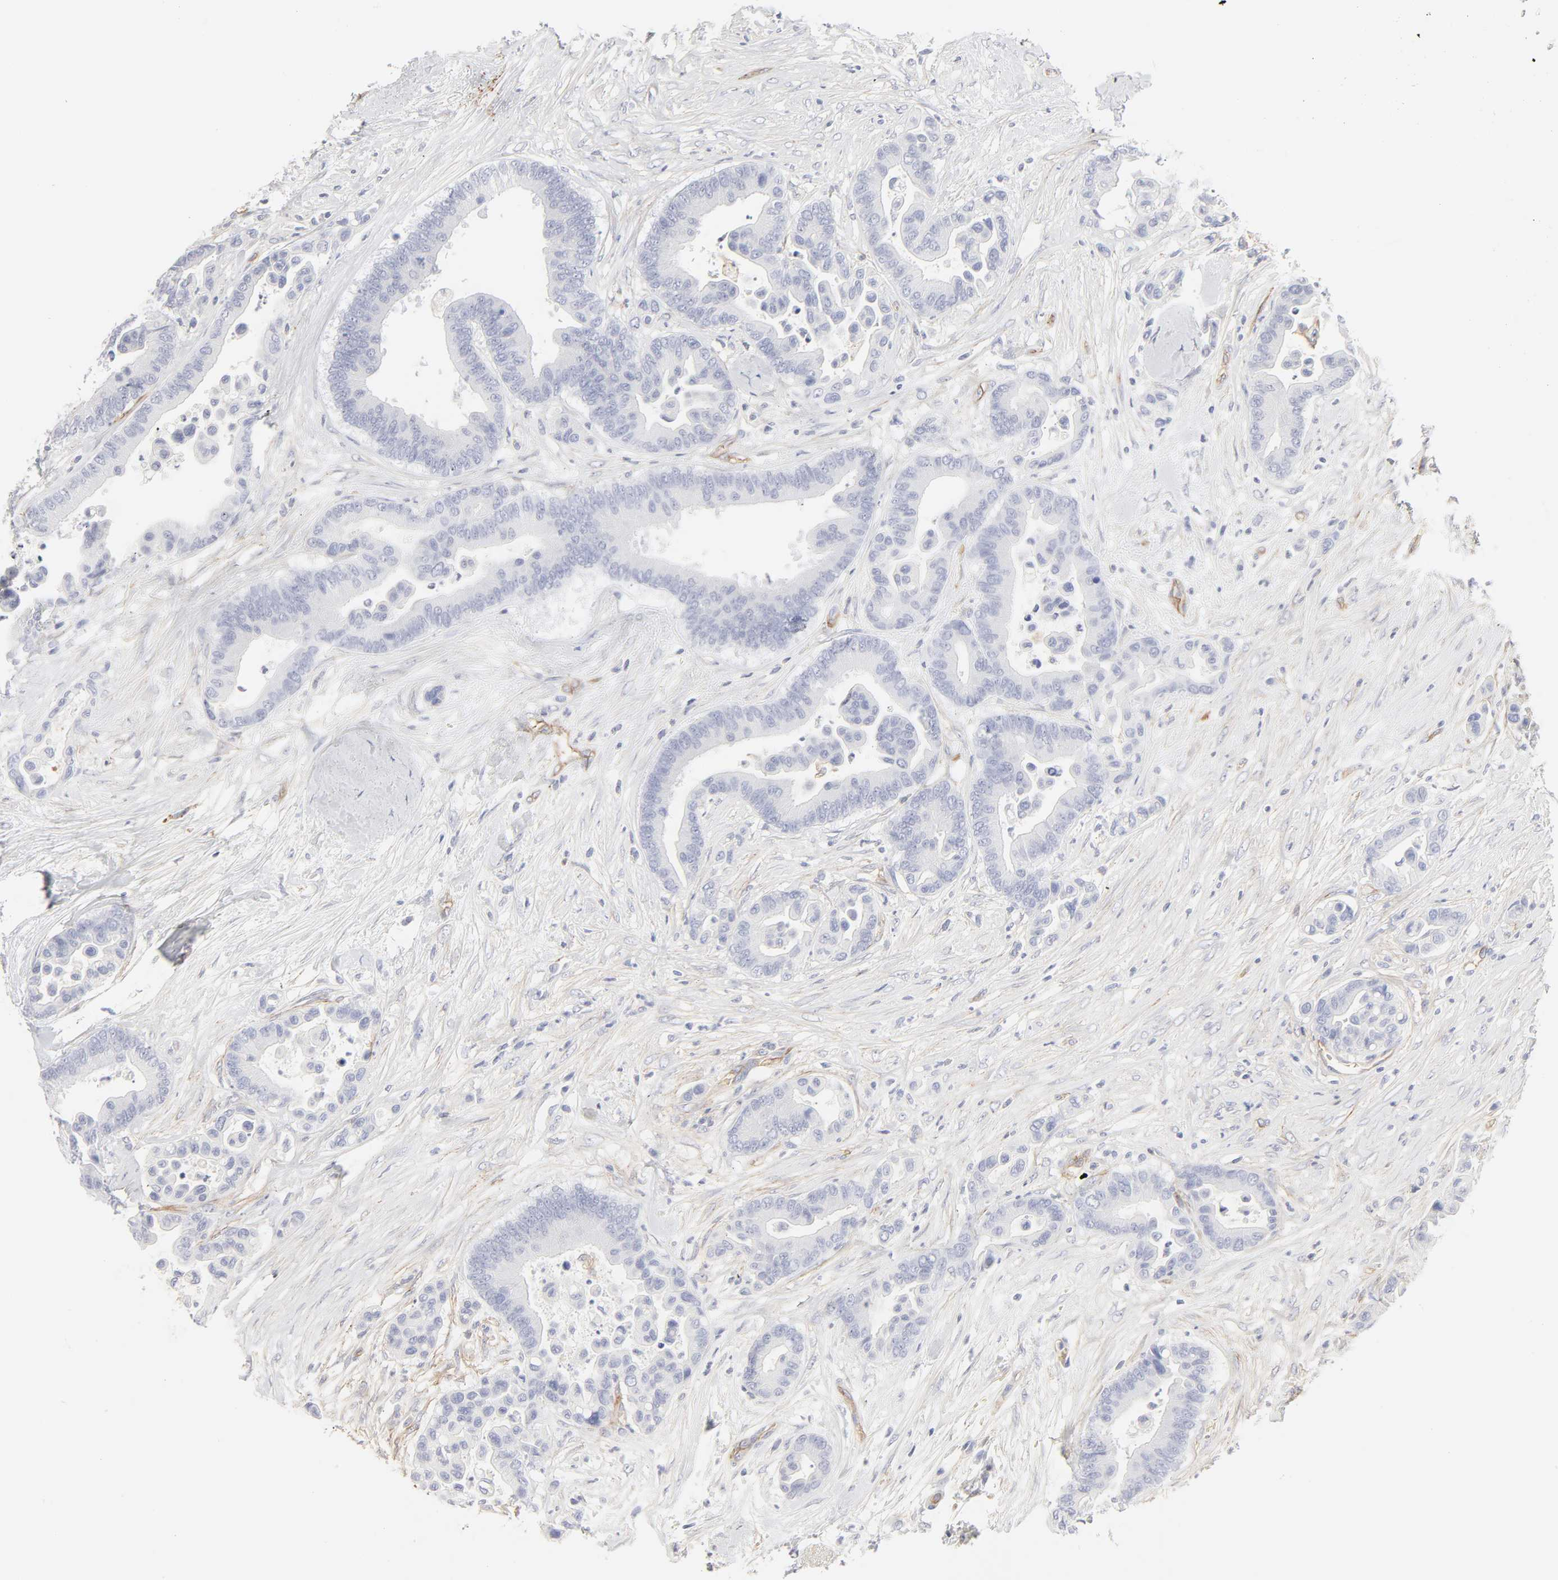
{"staining": {"intensity": "negative", "quantity": "none", "location": "none"}, "tissue": "colorectal cancer", "cell_type": "Tumor cells", "image_type": "cancer", "snomed": [{"axis": "morphology", "description": "Adenocarcinoma, NOS"}, {"axis": "topography", "description": "Colon"}], "caption": "Colorectal cancer was stained to show a protein in brown. There is no significant staining in tumor cells.", "gene": "ITGA5", "patient": {"sex": "male", "age": 82}}